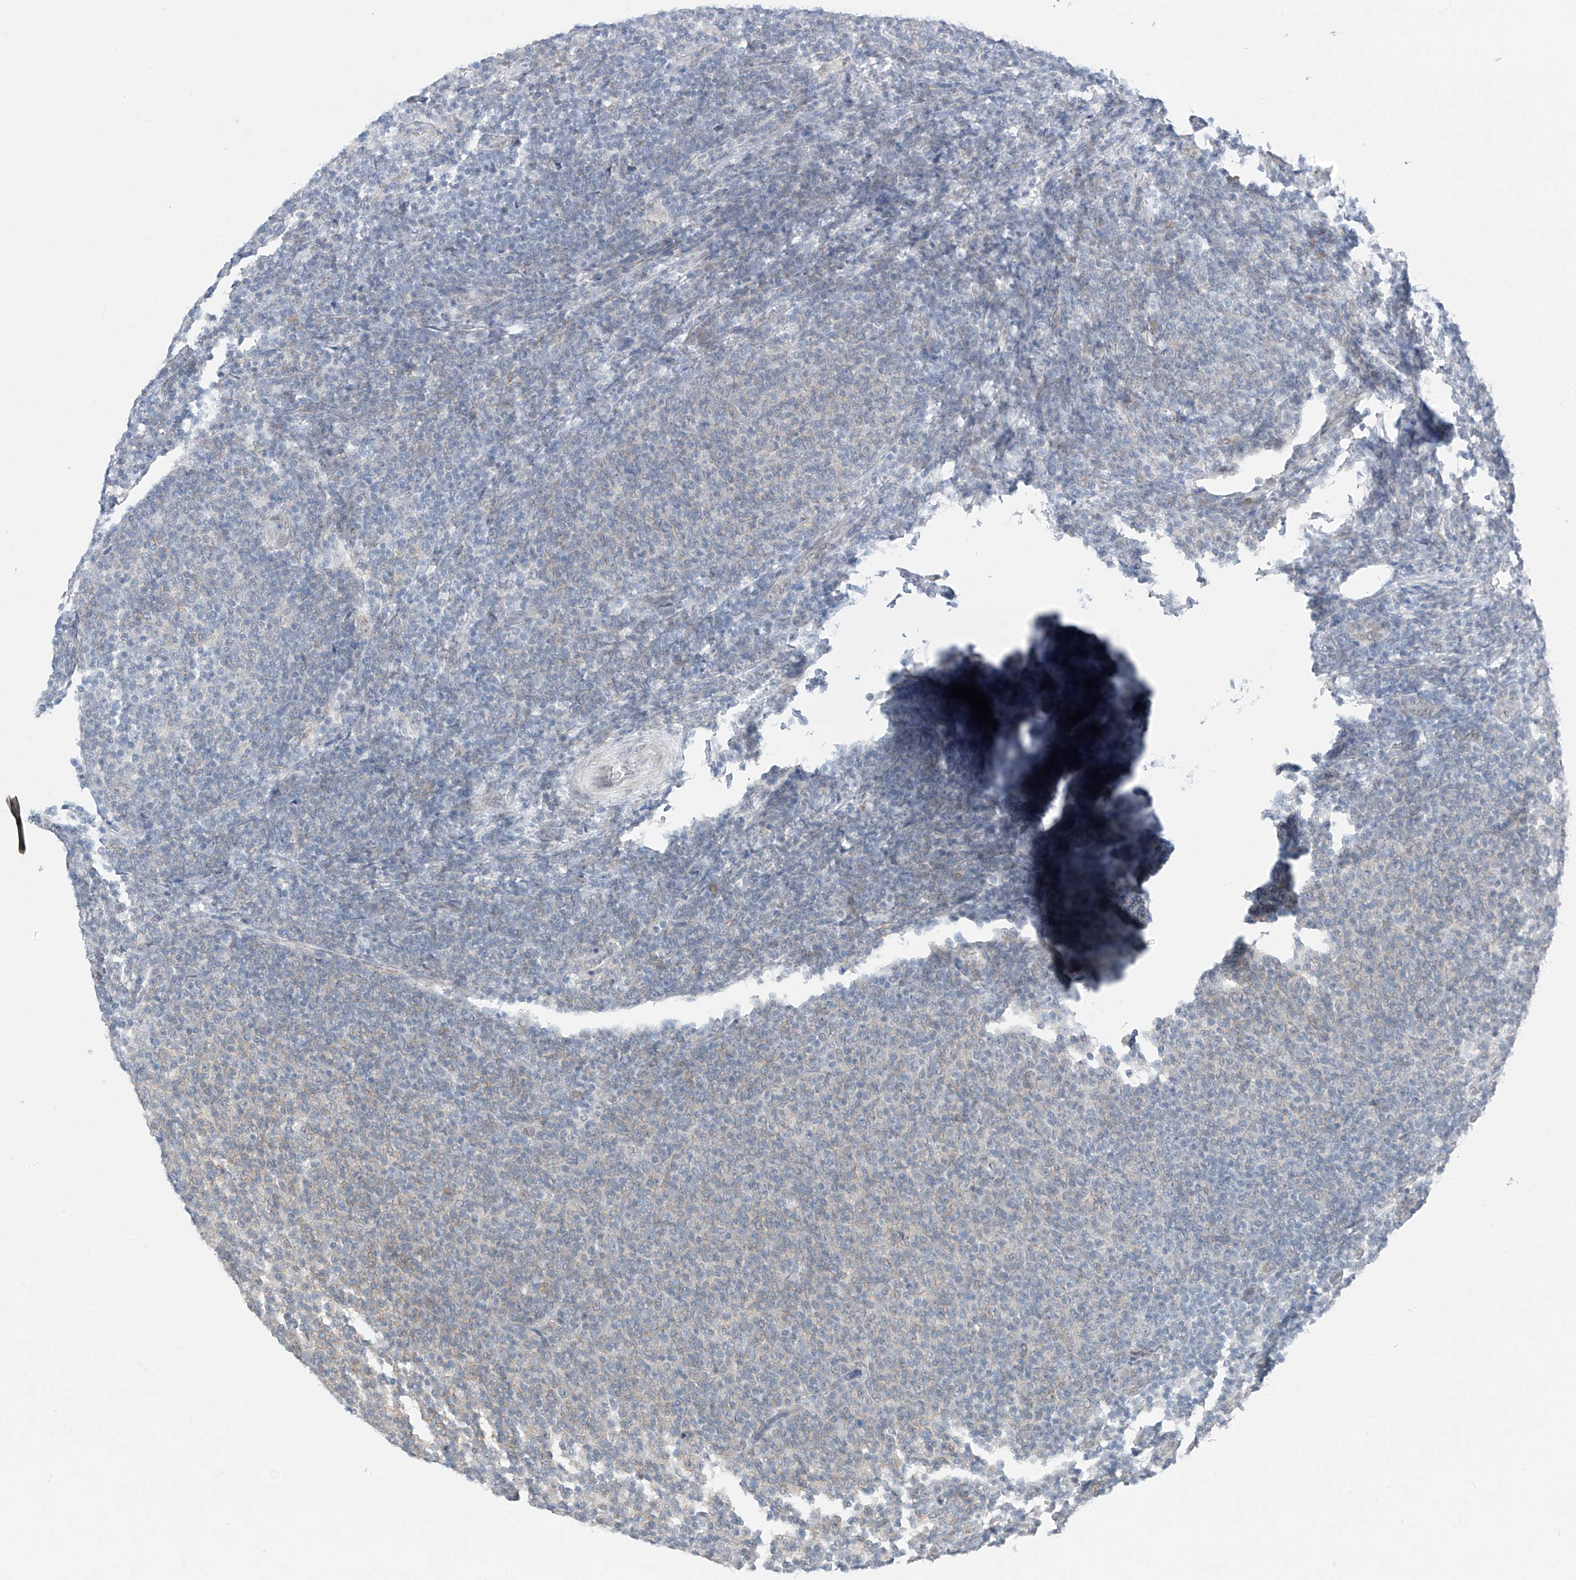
{"staining": {"intensity": "negative", "quantity": "none", "location": "none"}, "tissue": "lymphoma", "cell_type": "Tumor cells", "image_type": "cancer", "snomed": [{"axis": "morphology", "description": "Malignant lymphoma, non-Hodgkin's type, Low grade"}, {"axis": "topography", "description": "Lymph node"}], "caption": "IHC of human malignant lymphoma, non-Hodgkin's type (low-grade) shows no staining in tumor cells. (DAB immunohistochemistry with hematoxylin counter stain).", "gene": "CYP4V2", "patient": {"sex": "male", "age": 66}}